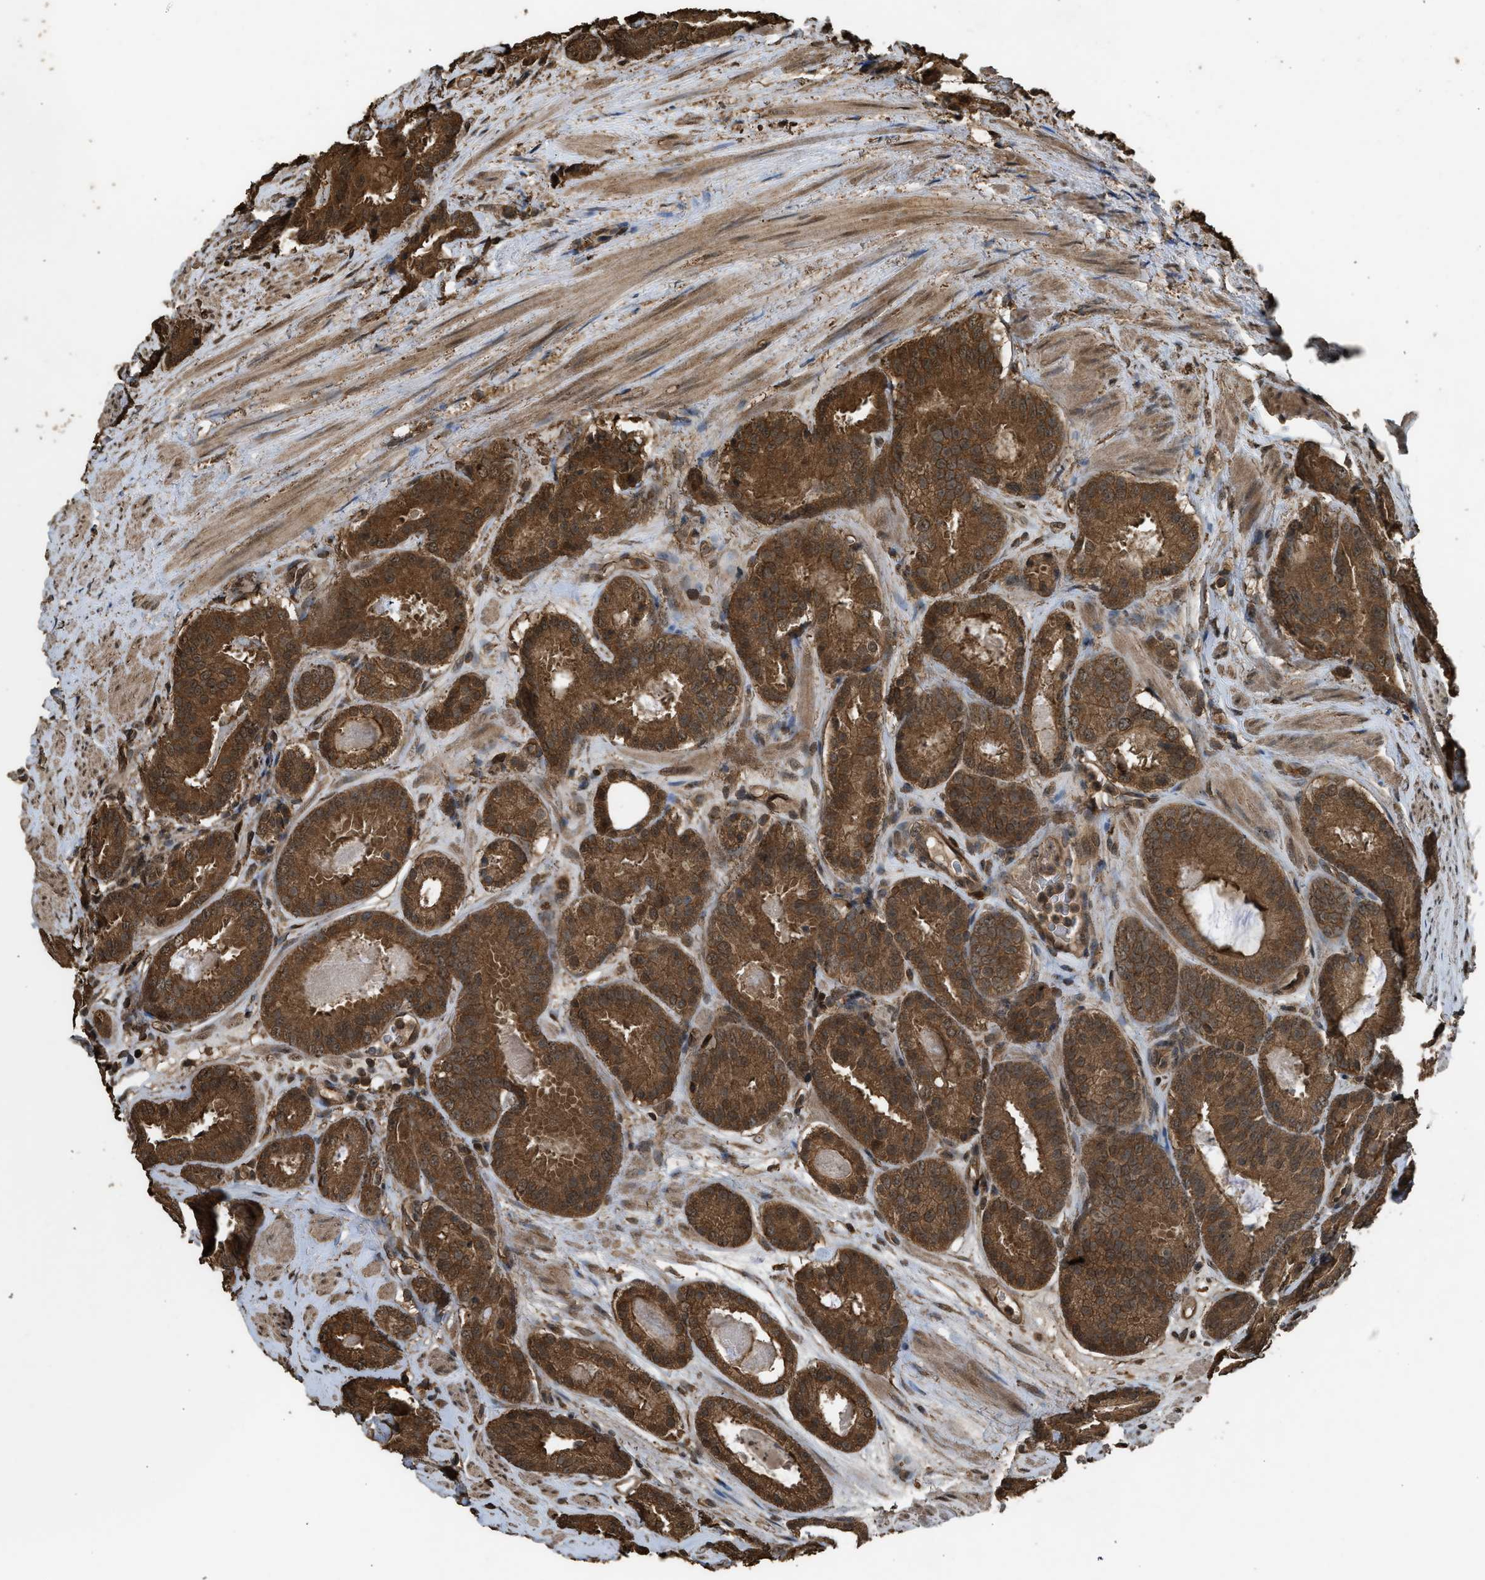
{"staining": {"intensity": "strong", "quantity": ">75%", "location": "cytoplasmic/membranous"}, "tissue": "prostate cancer", "cell_type": "Tumor cells", "image_type": "cancer", "snomed": [{"axis": "morphology", "description": "Adenocarcinoma, Low grade"}, {"axis": "topography", "description": "Prostate"}], "caption": "This image reveals IHC staining of human prostate low-grade adenocarcinoma, with high strong cytoplasmic/membranous expression in approximately >75% of tumor cells.", "gene": "MYBL2", "patient": {"sex": "male", "age": 69}}